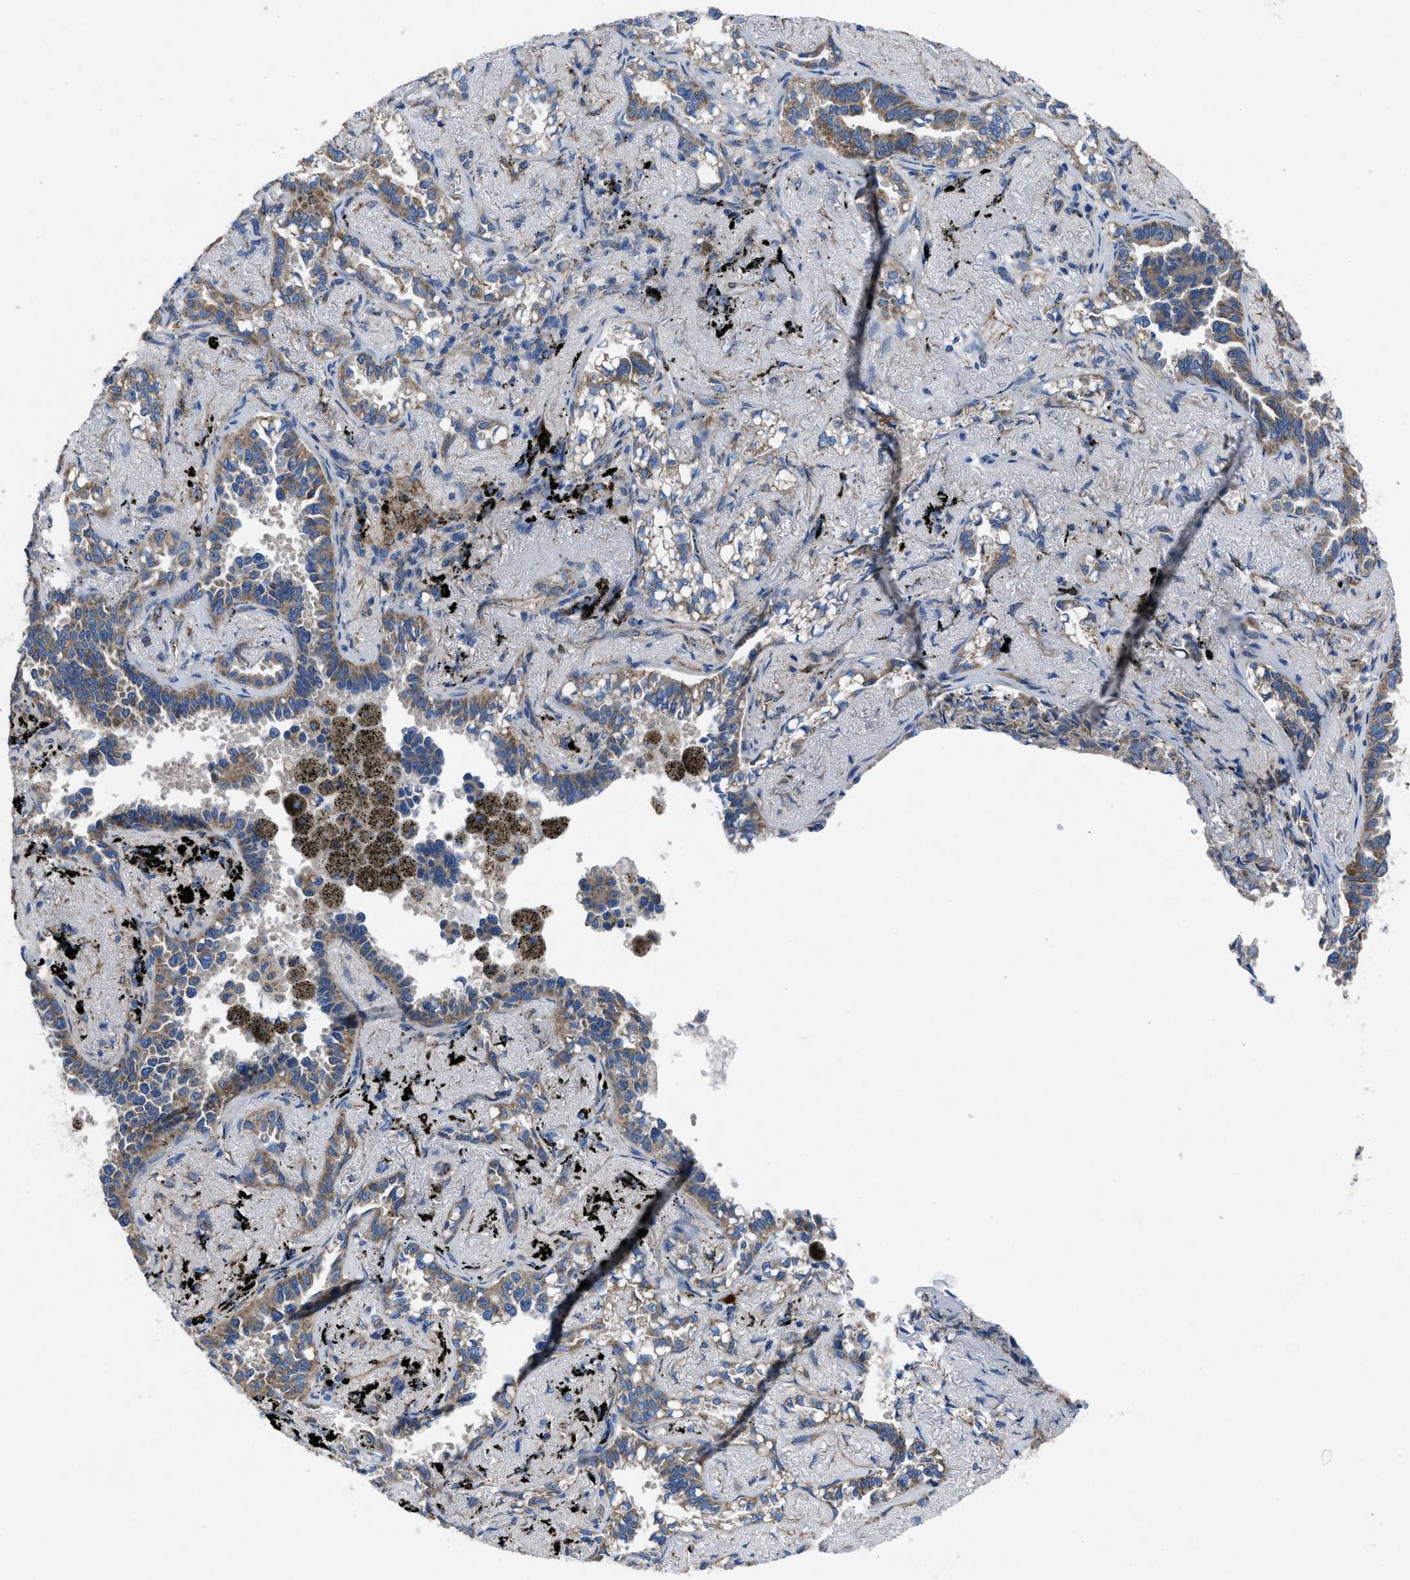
{"staining": {"intensity": "moderate", "quantity": ">75%", "location": "cytoplasmic/membranous"}, "tissue": "lung cancer", "cell_type": "Tumor cells", "image_type": "cancer", "snomed": [{"axis": "morphology", "description": "Adenocarcinoma, NOS"}, {"axis": "topography", "description": "Lung"}], "caption": "Immunohistochemical staining of human lung cancer reveals medium levels of moderate cytoplasmic/membranous protein expression in approximately >75% of tumor cells.", "gene": "DOLPP1", "patient": {"sex": "male", "age": 59}}